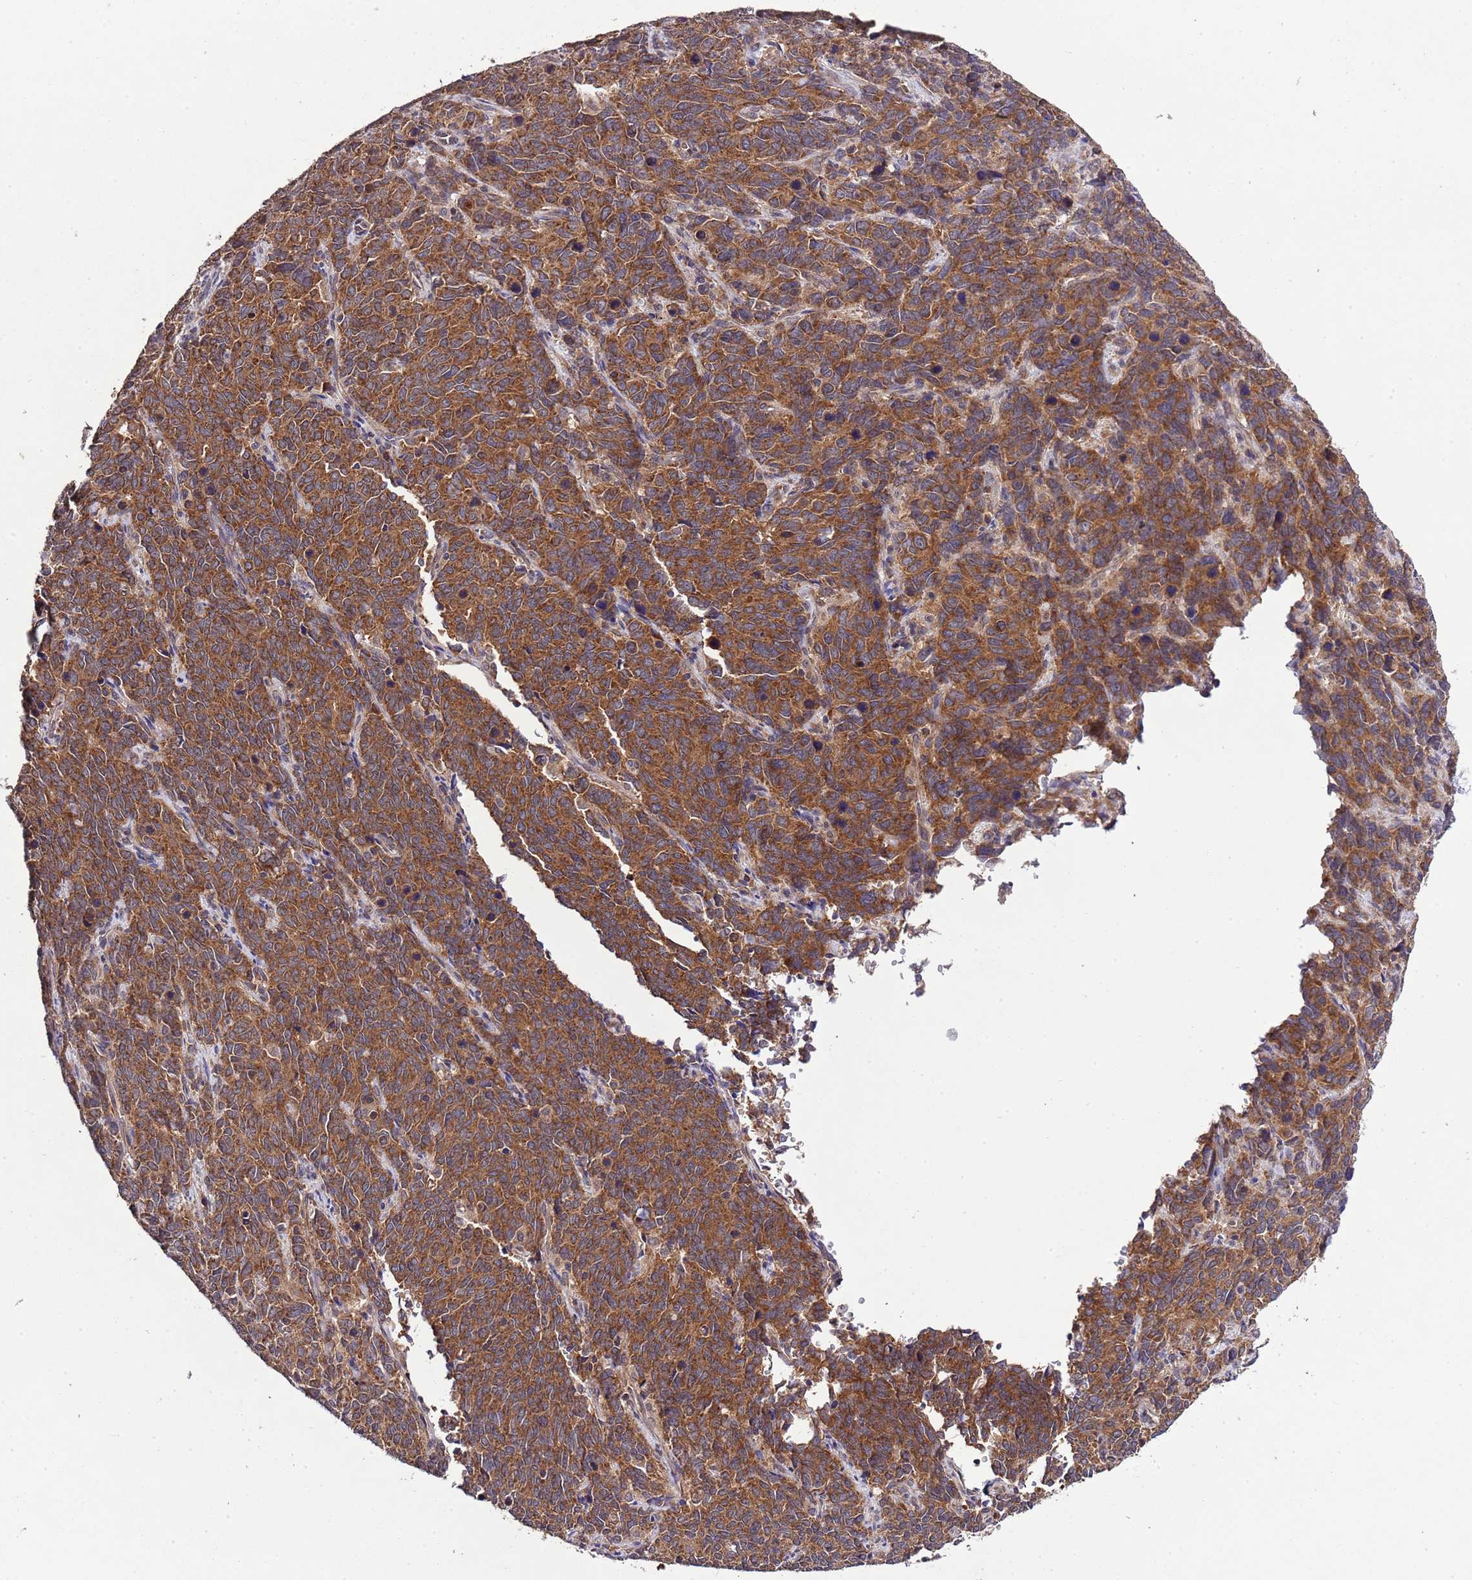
{"staining": {"intensity": "strong", "quantity": ">75%", "location": "cytoplasmic/membranous"}, "tissue": "cervical cancer", "cell_type": "Tumor cells", "image_type": "cancer", "snomed": [{"axis": "morphology", "description": "Squamous cell carcinoma, NOS"}, {"axis": "topography", "description": "Cervix"}], "caption": "Immunohistochemical staining of squamous cell carcinoma (cervical) demonstrates strong cytoplasmic/membranous protein expression in about >75% of tumor cells. (DAB (3,3'-diaminobenzidine) IHC with brightfield microscopy, high magnification).", "gene": "MFNG", "patient": {"sex": "female", "age": 60}}